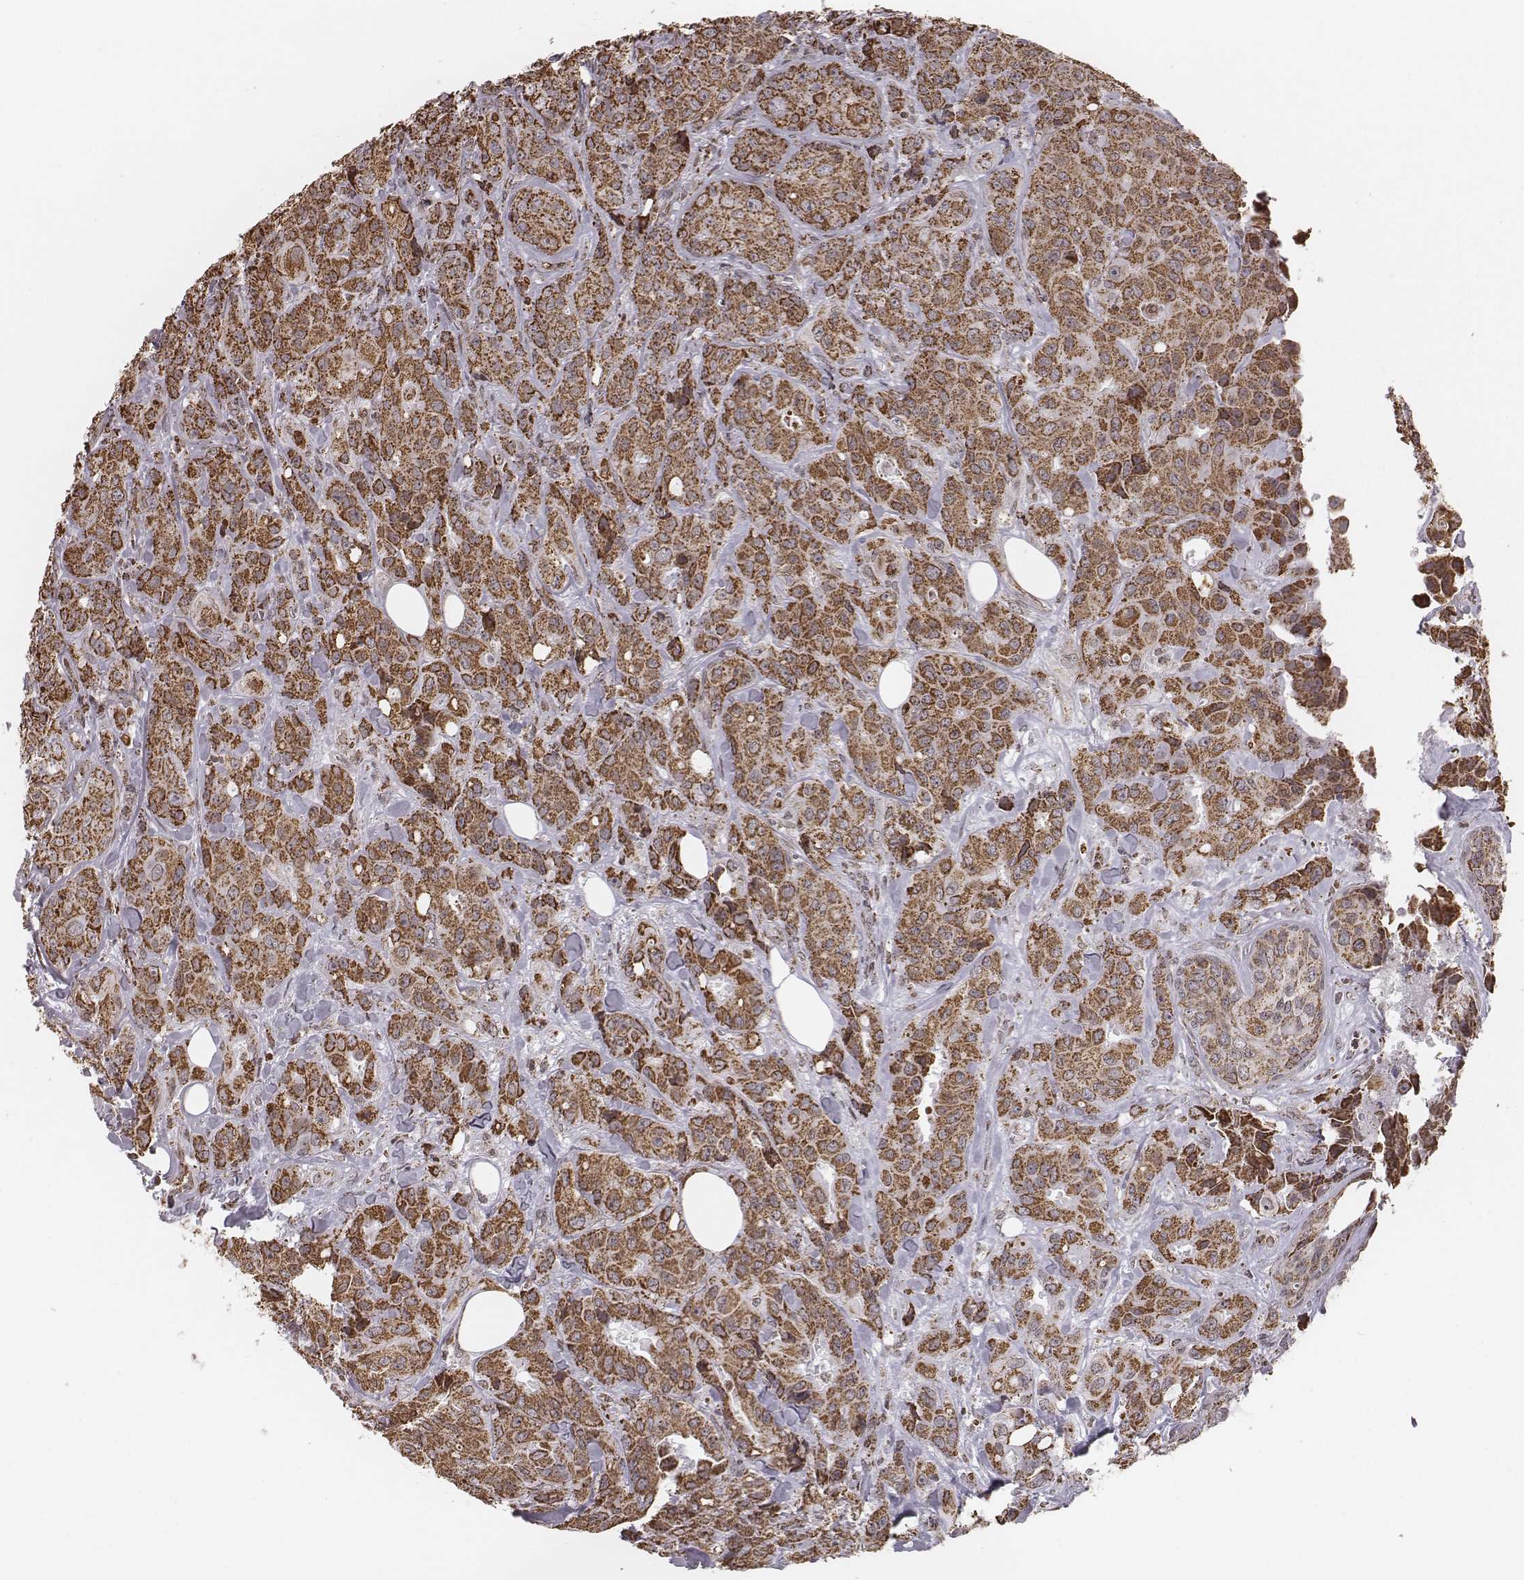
{"staining": {"intensity": "moderate", "quantity": ">75%", "location": "cytoplasmic/membranous"}, "tissue": "breast cancer", "cell_type": "Tumor cells", "image_type": "cancer", "snomed": [{"axis": "morphology", "description": "Duct carcinoma"}, {"axis": "topography", "description": "Breast"}], "caption": "IHC micrograph of breast cancer (invasive ductal carcinoma) stained for a protein (brown), which reveals medium levels of moderate cytoplasmic/membranous positivity in about >75% of tumor cells.", "gene": "ACOT2", "patient": {"sex": "female", "age": 43}}